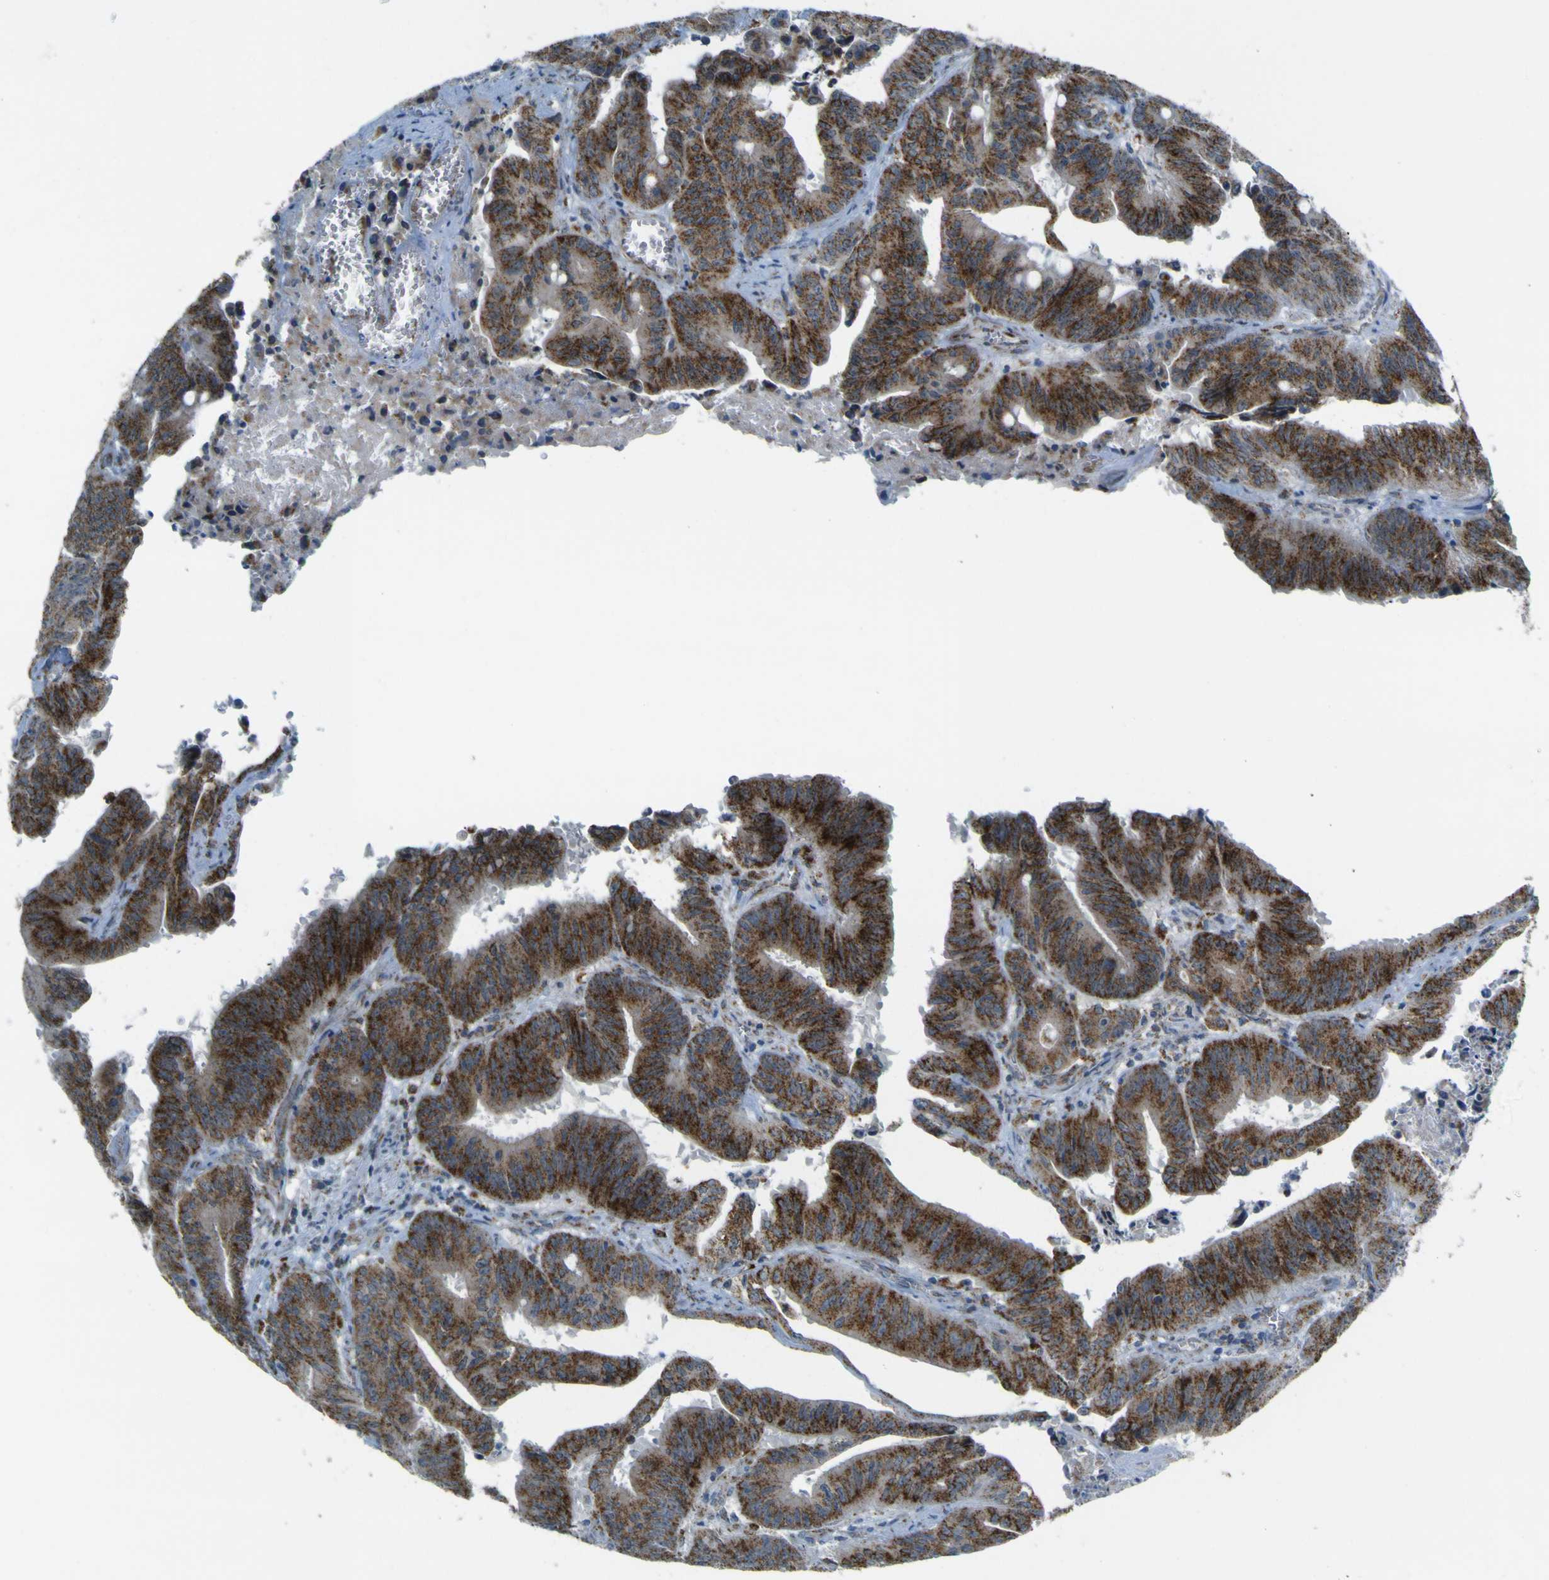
{"staining": {"intensity": "strong", "quantity": ">75%", "location": "cytoplasmic/membranous"}, "tissue": "colorectal cancer", "cell_type": "Tumor cells", "image_type": "cancer", "snomed": [{"axis": "morphology", "description": "Adenocarcinoma, NOS"}, {"axis": "topography", "description": "Colon"}], "caption": "A micrograph of adenocarcinoma (colorectal) stained for a protein displays strong cytoplasmic/membranous brown staining in tumor cells.", "gene": "ACBD5", "patient": {"sex": "male", "age": 45}}